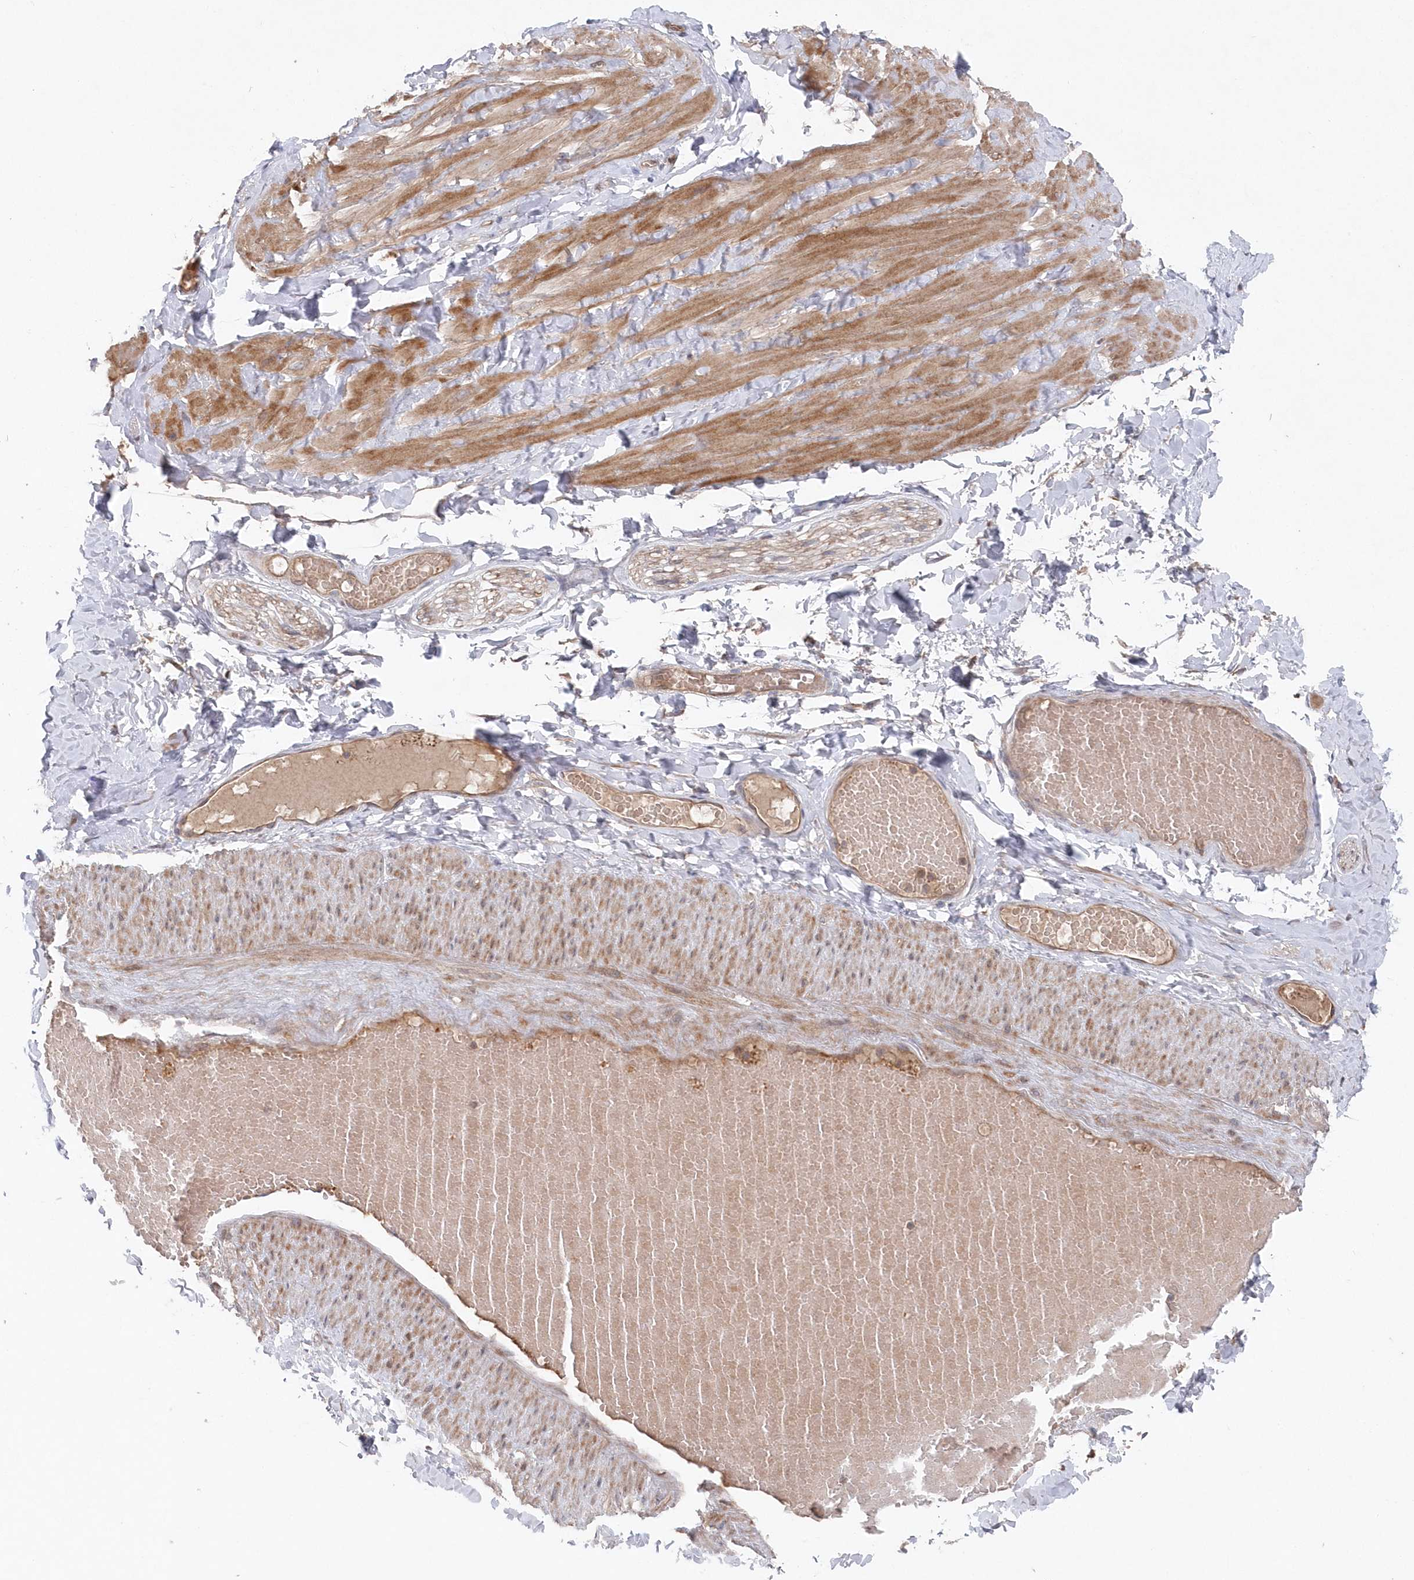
{"staining": {"intensity": "moderate", "quantity": ">75%", "location": "cytoplasmic/membranous"}, "tissue": "adipose tissue", "cell_type": "Adipocytes", "image_type": "normal", "snomed": [{"axis": "morphology", "description": "Normal tissue, NOS"}, {"axis": "topography", "description": "Adipose tissue"}, {"axis": "topography", "description": "Vascular tissue"}, {"axis": "topography", "description": "Peripheral nerve tissue"}], "caption": "Protein analysis of benign adipose tissue reveals moderate cytoplasmic/membranous staining in about >75% of adipocytes.", "gene": "ASNSD1", "patient": {"sex": "male", "age": 25}}